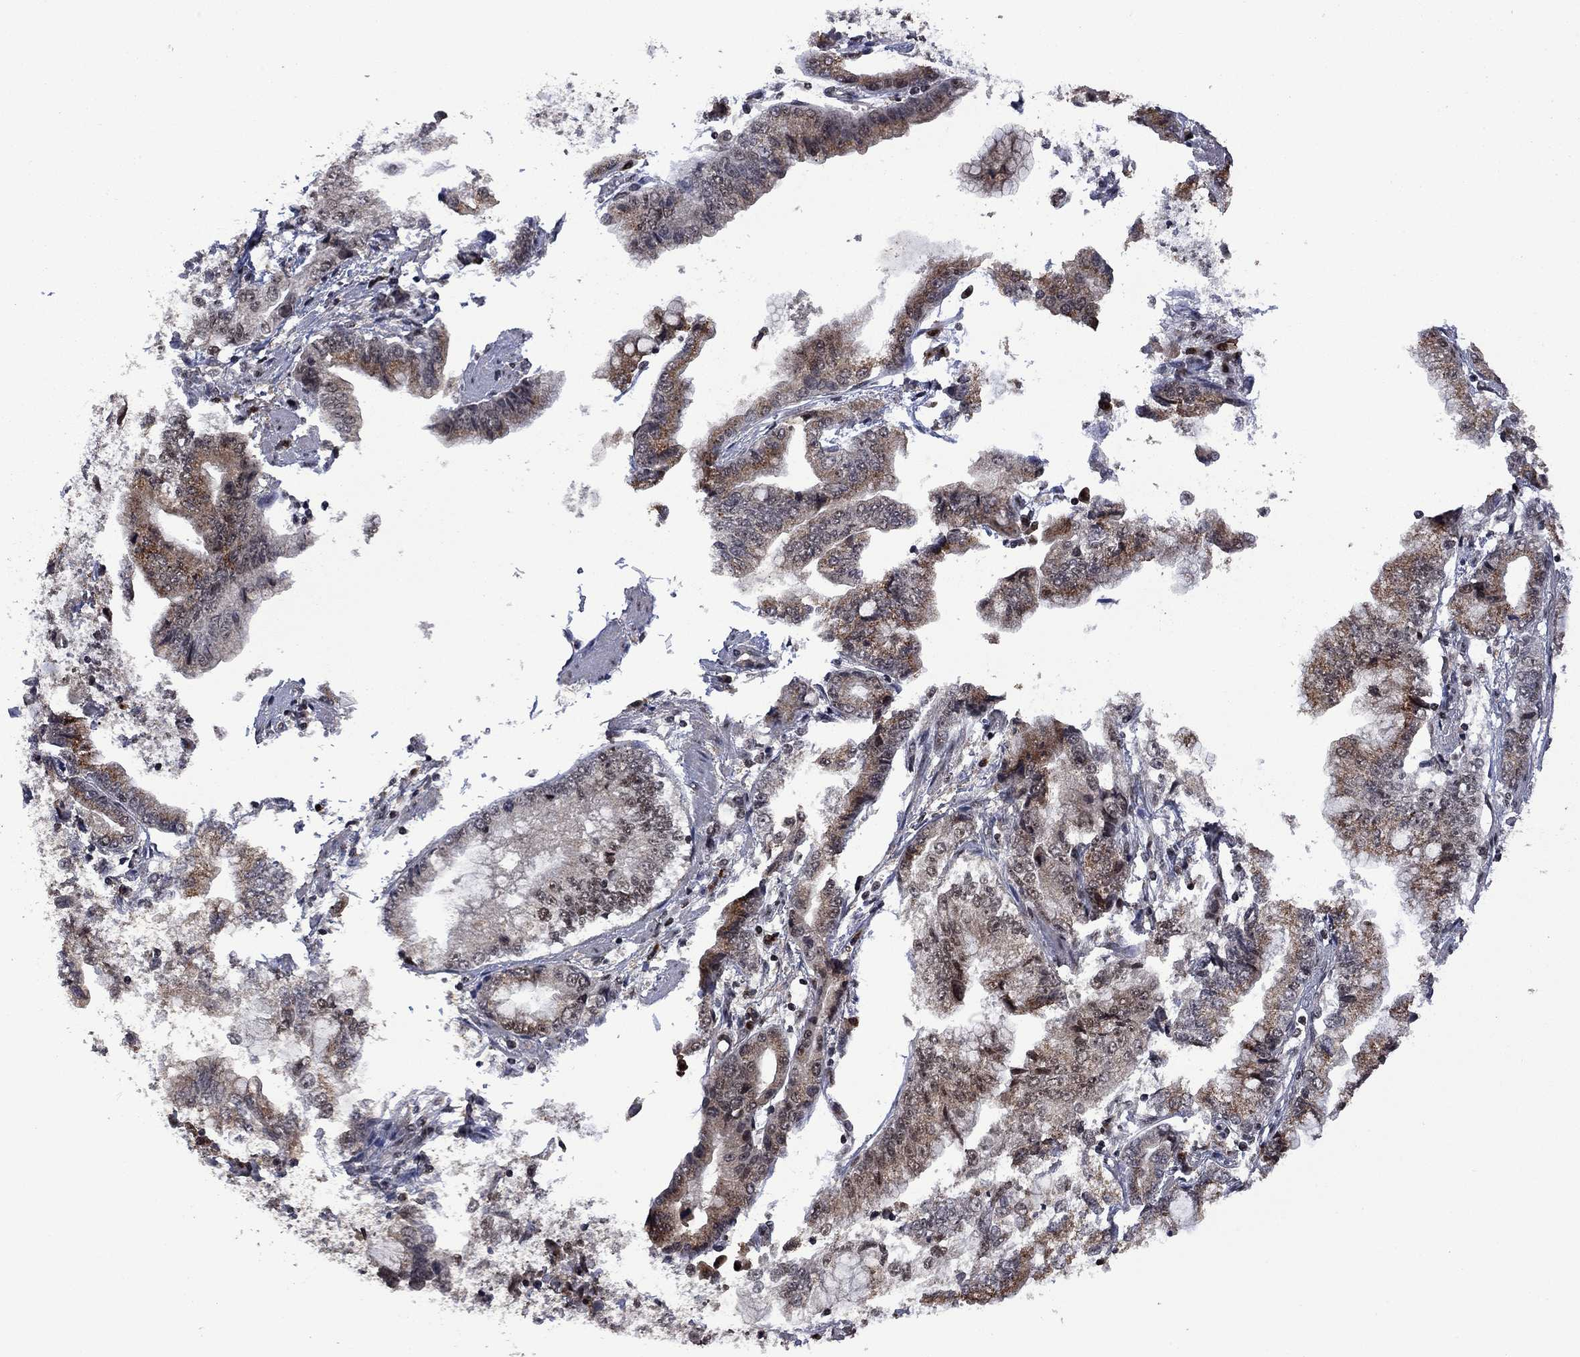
{"staining": {"intensity": "moderate", "quantity": "25%-75%", "location": "cytoplasmic/membranous"}, "tissue": "stomach cancer", "cell_type": "Tumor cells", "image_type": "cancer", "snomed": [{"axis": "morphology", "description": "Adenocarcinoma, NOS"}, {"axis": "topography", "description": "Stomach, upper"}], "caption": "A micrograph of stomach cancer stained for a protein displays moderate cytoplasmic/membranous brown staining in tumor cells.", "gene": "FBL", "patient": {"sex": "female", "age": 74}}